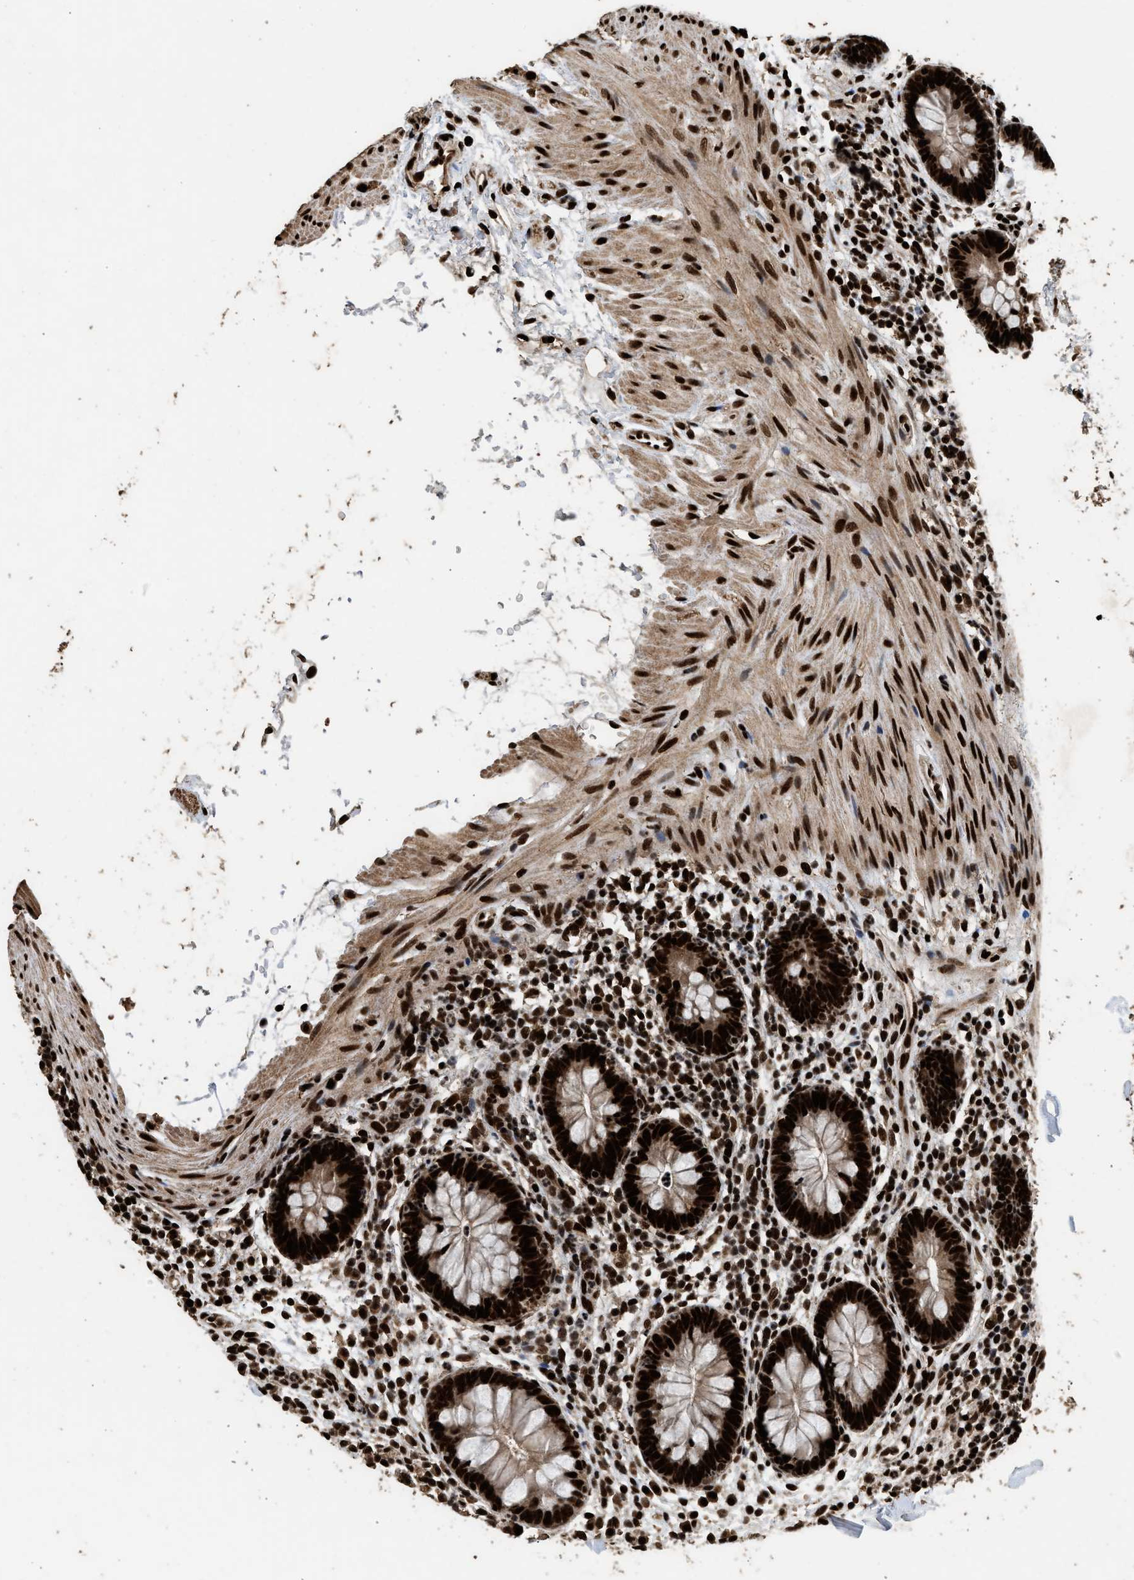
{"staining": {"intensity": "strong", "quantity": ">75%", "location": "nuclear"}, "tissue": "rectum", "cell_type": "Glandular cells", "image_type": "normal", "snomed": [{"axis": "morphology", "description": "Normal tissue, NOS"}, {"axis": "topography", "description": "Rectum"}], "caption": "This image shows immunohistochemistry staining of benign rectum, with high strong nuclear positivity in approximately >75% of glandular cells.", "gene": "PPP4R3B", "patient": {"sex": "female", "age": 24}}